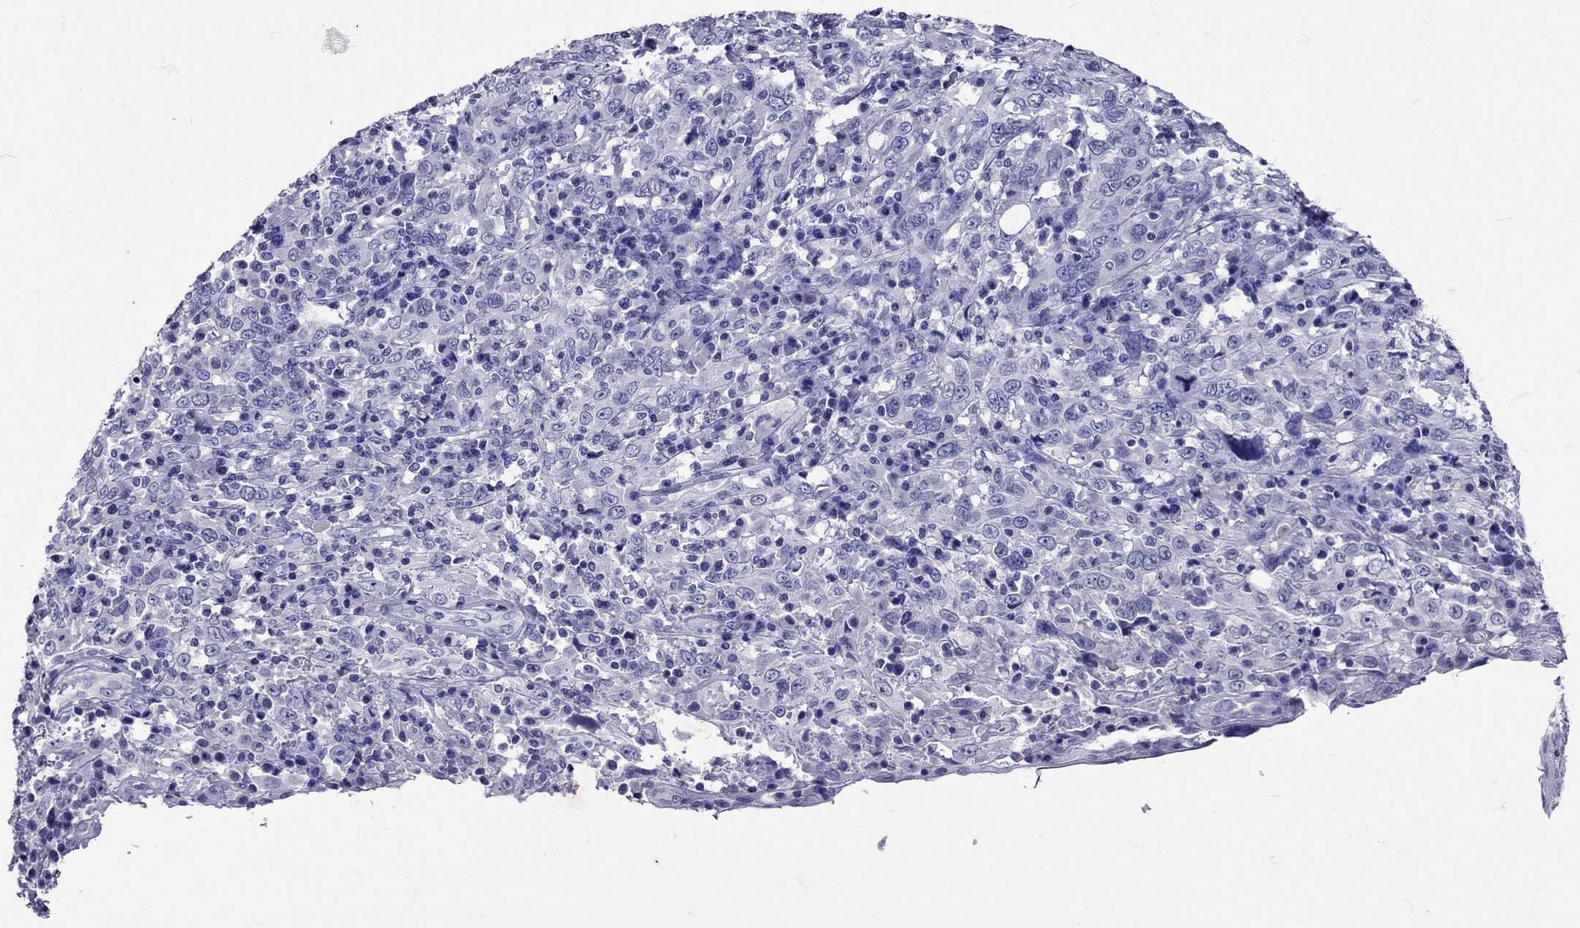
{"staining": {"intensity": "negative", "quantity": "none", "location": "none"}, "tissue": "cervical cancer", "cell_type": "Tumor cells", "image_type": "cancer", "snomed": [{"axis": "morphology", "description": "Squamous cell carcinoma, NOS"}, {"axis": "topography", "description": "Cervix"}], "caption": "A high-resolution photomicrograph shows IHC staining of cervical cancer (squamous cell carcinoma), which exhibits no significant staining in tumor cells.", "gene": "AVP", "patient": {"sex": "female", "age": 46}}